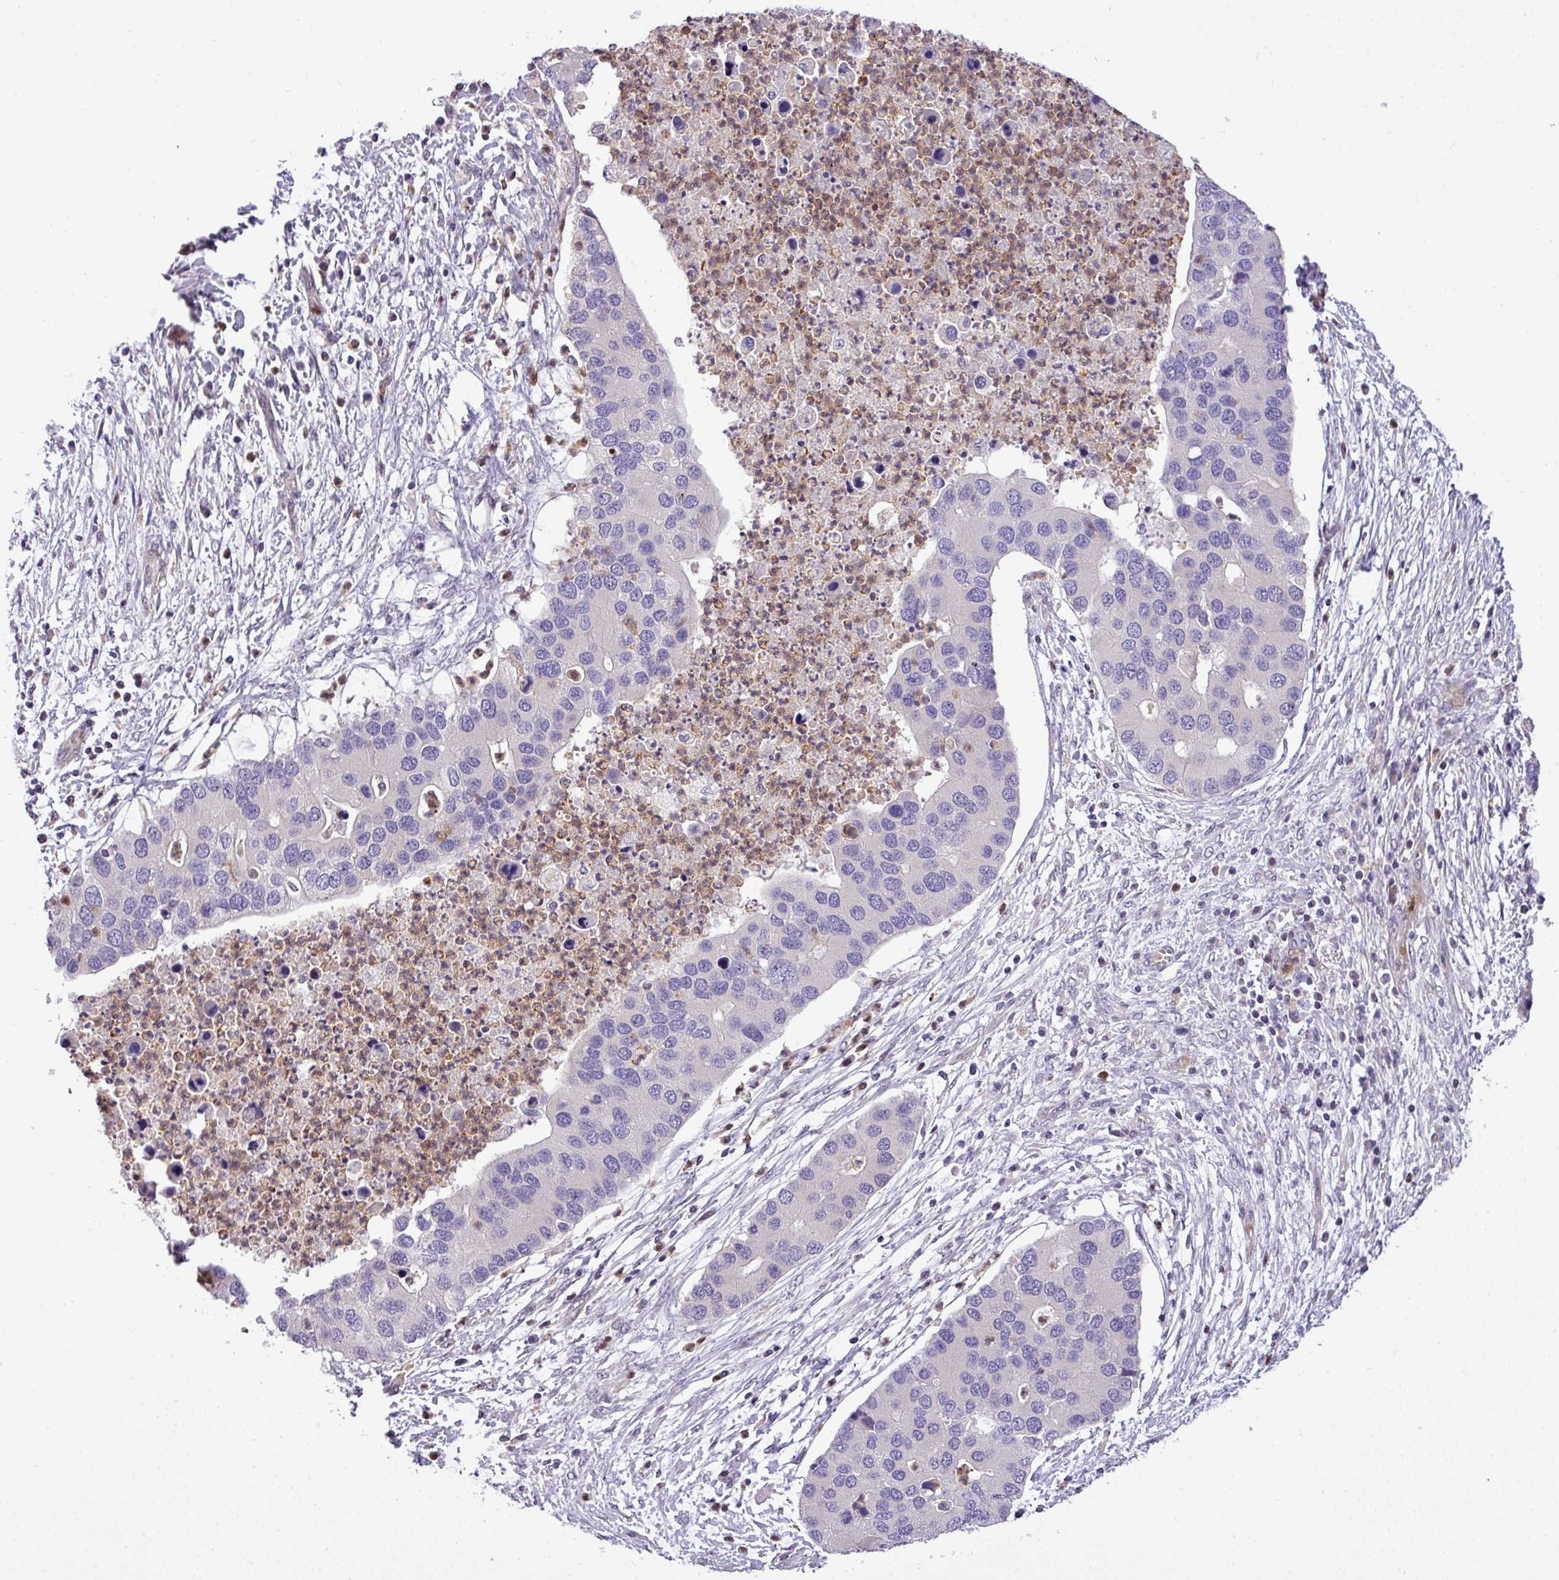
{"staining": {"intensity": "negative", "quantity": "none", "location": "none"}, "tissue": "lung cancer", "cell_type": "Tumor cells", "image_type": "cancer", "snomed": [{"axis": "morphology", "description": "Aneuploidy"}, {"axis": "morphology", "description": "Adenocarcinoma, NOS"}, {"axis": "topography", "description": "Lymph node"}, {"axis": "topography", "description": "Lung"}], "caption": "An image of human lung cancer (adenocarcinoma) is negative for staining in tumor cells. The staining was performed using DAB (3,3'-diaminobenzidine) to visualize the protein expression in brown, while the nuclei were stained in blue with hematoxylin (Magnification: 20x).", "gene": "NBEAL2", "patient": {"sex": "female", "age": 74}}